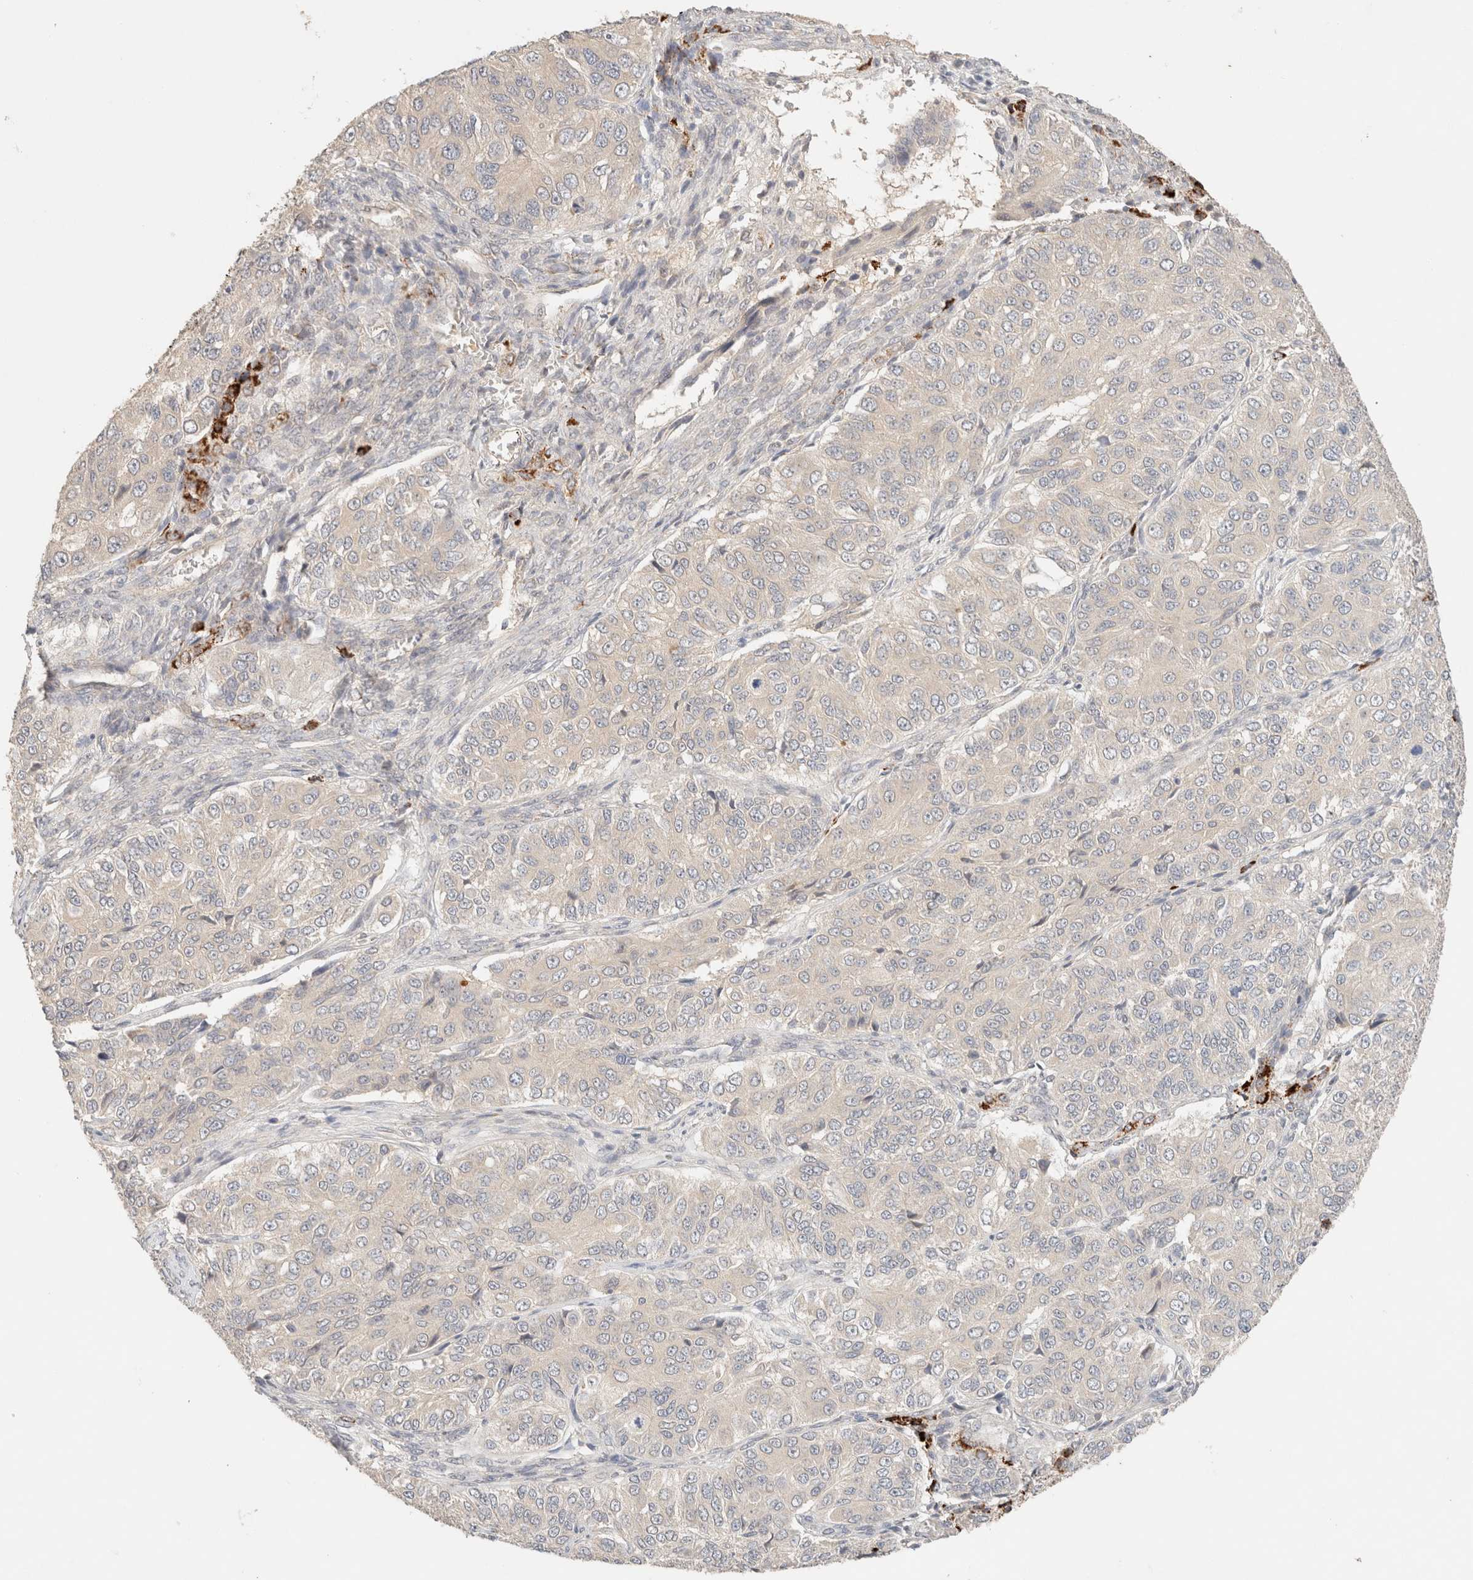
{"staining": {"intensity": "negative", "quantity": "none", "location": "none"}, "tissue": "ovarian cancer", "cell_type": "Tumor cells", "image_type": "cancer", "snomed": [{"axis": "morphology", "description": "Carcinoma, endometroid"}, {"axis": "topography", "description": "Ovary"}], "caption": "Immunohistochemical staining of human ovarian cancer (endometroid carcinoma) demonstrates no significant positivity in tumor cells.", "gene": "SARM1", "patient": {"sex": "female", "age": 51}}